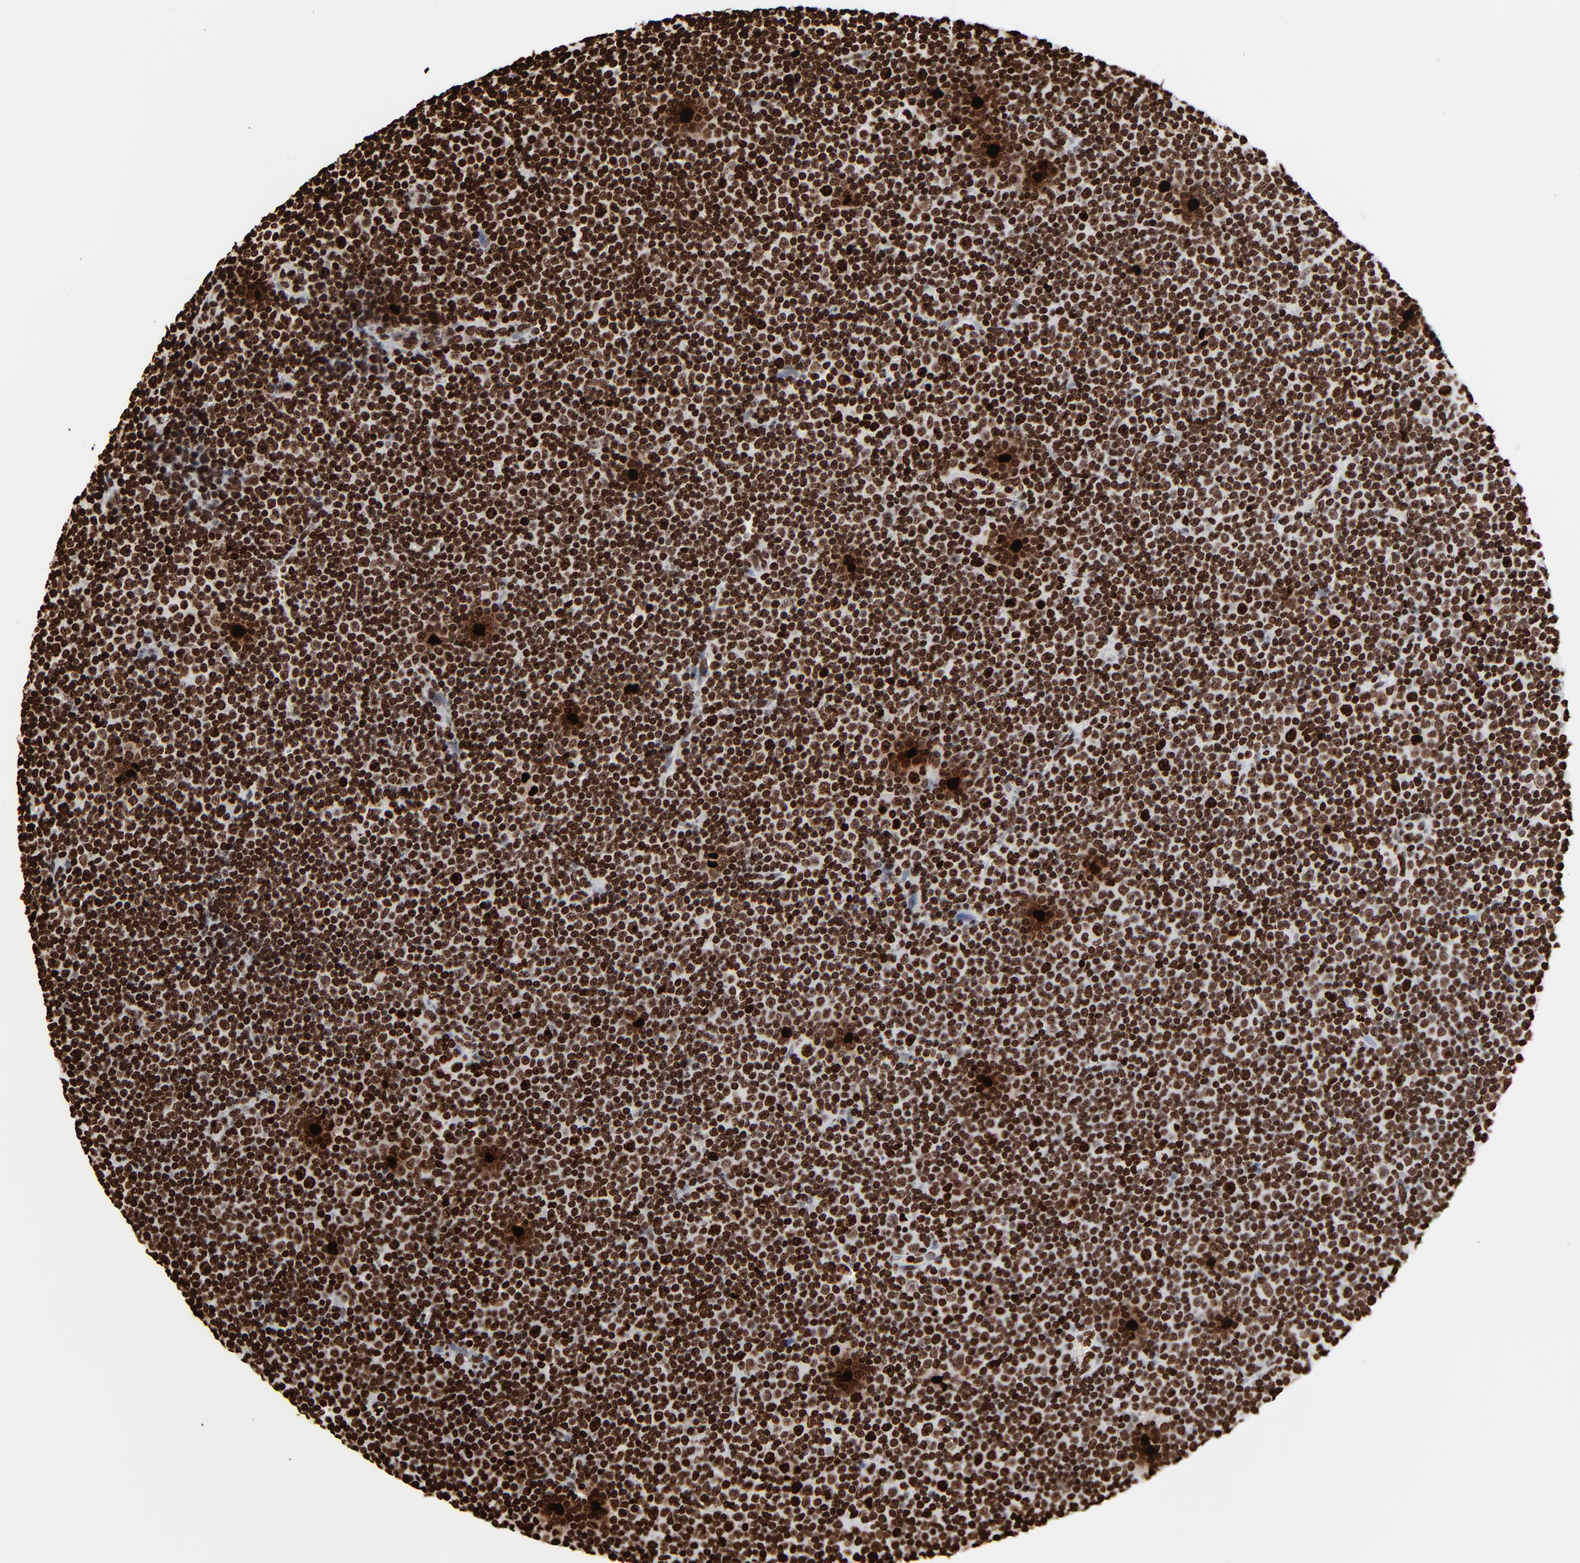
{"staining": {"intensity": "strong", "quantity": ">75%", "location": "nuclear"}, "tissue": "lymphoma", "cell_type": "Tumor cells", "image_type": "cancer", "snomed": [{"axis": "morphology", "description": "Malignant lymphoma, non-Hodgkin's type, Low grade"}, {"axis": "topography", "description": "Lymph node"}], "caption": "The image shows immunohistochemical staining of low-grade malignant lymphoma, non-Hodgkin's type. There is strong nuclear expression is seen in about >75% of tumor cells.", "gene": "H3-4", "patient": {"sex": "female", "age": 67}}